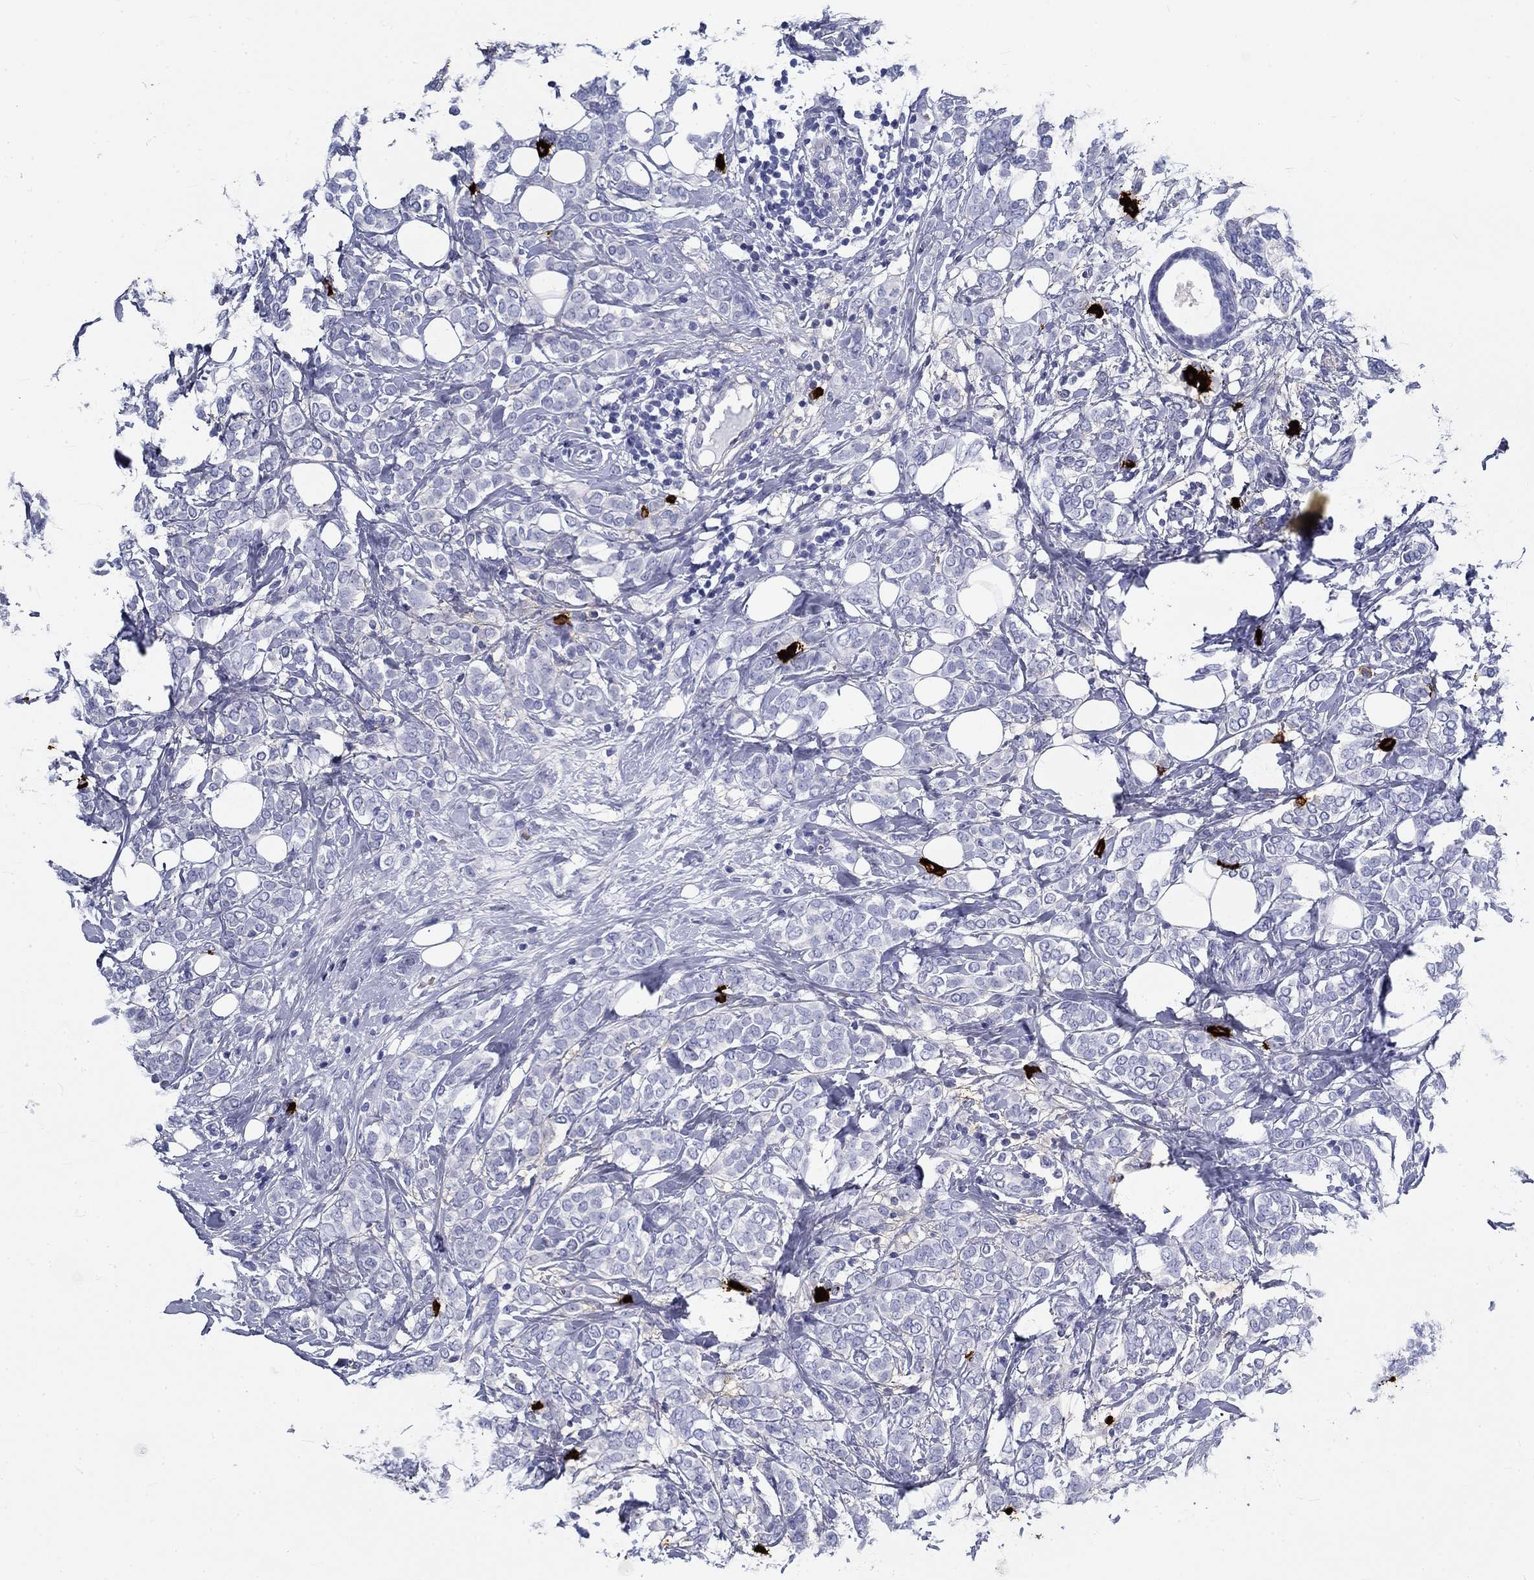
{"staining": {"intensity": "negative", "quantity": "none", "location": "none"}, "tissue": "breast cancer", "cell_type": "Tumor cells", "image_type": "cancer", "snomed": [{"axis": "morphology", "description": "Lobular carcinoma"}, {"axis": "topography", "description": "Breast"}], "caption": "High power microscopy histopathology image of an immunohistochemistry (IHC) micrograph of breast lobular carcinoma, revealing no significant positivity in tumor cells. The staining is performed using DAB brown chromogen with nuclei counter-stained in using hematoxylin.", "gene": "CD40LG", "patient": {"sex": "female", "age": 49}}